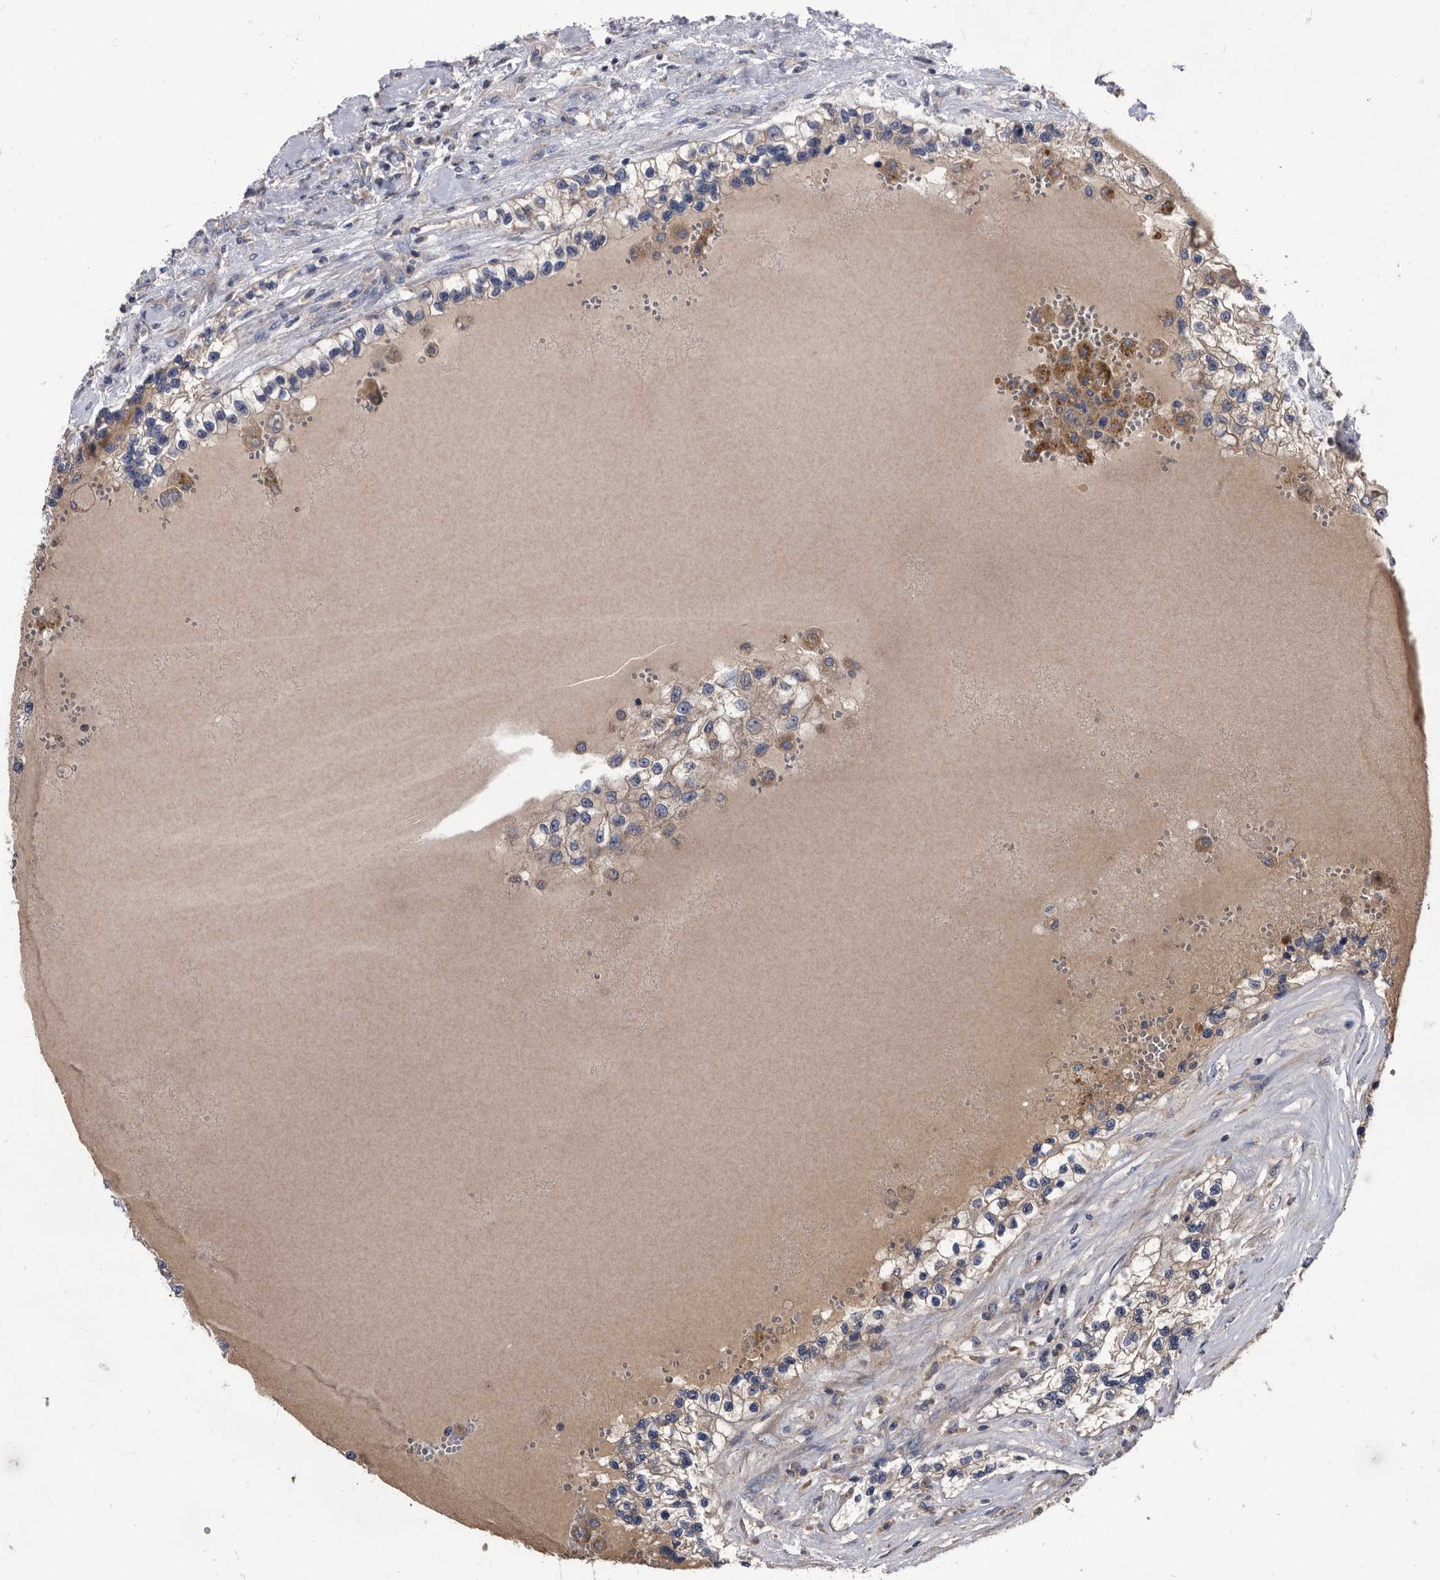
{"staining": {"intensity": "moderate", "quantity": ">75%", "location": "cytoplasmic/membranous"}, "tissue": "renal cancer", "cell_type": "Tumor cells", "image_type": "cancer", "snomed": [{"axis": "morphology", "description": "Adenocarcinoma, NOS"}, {"axis": "topography", "description": "Kidney"}], "caption": "Immunohistochemistry image of renal cancer (adenocarcinoma) stained for a protein (brown), which reveals medium levels of moderate cytoplasmic/membranous staining in approximately >75% of tumor cells.", "gene": "DTNBP1", "patient": {"sex": "female", "age": 57}}